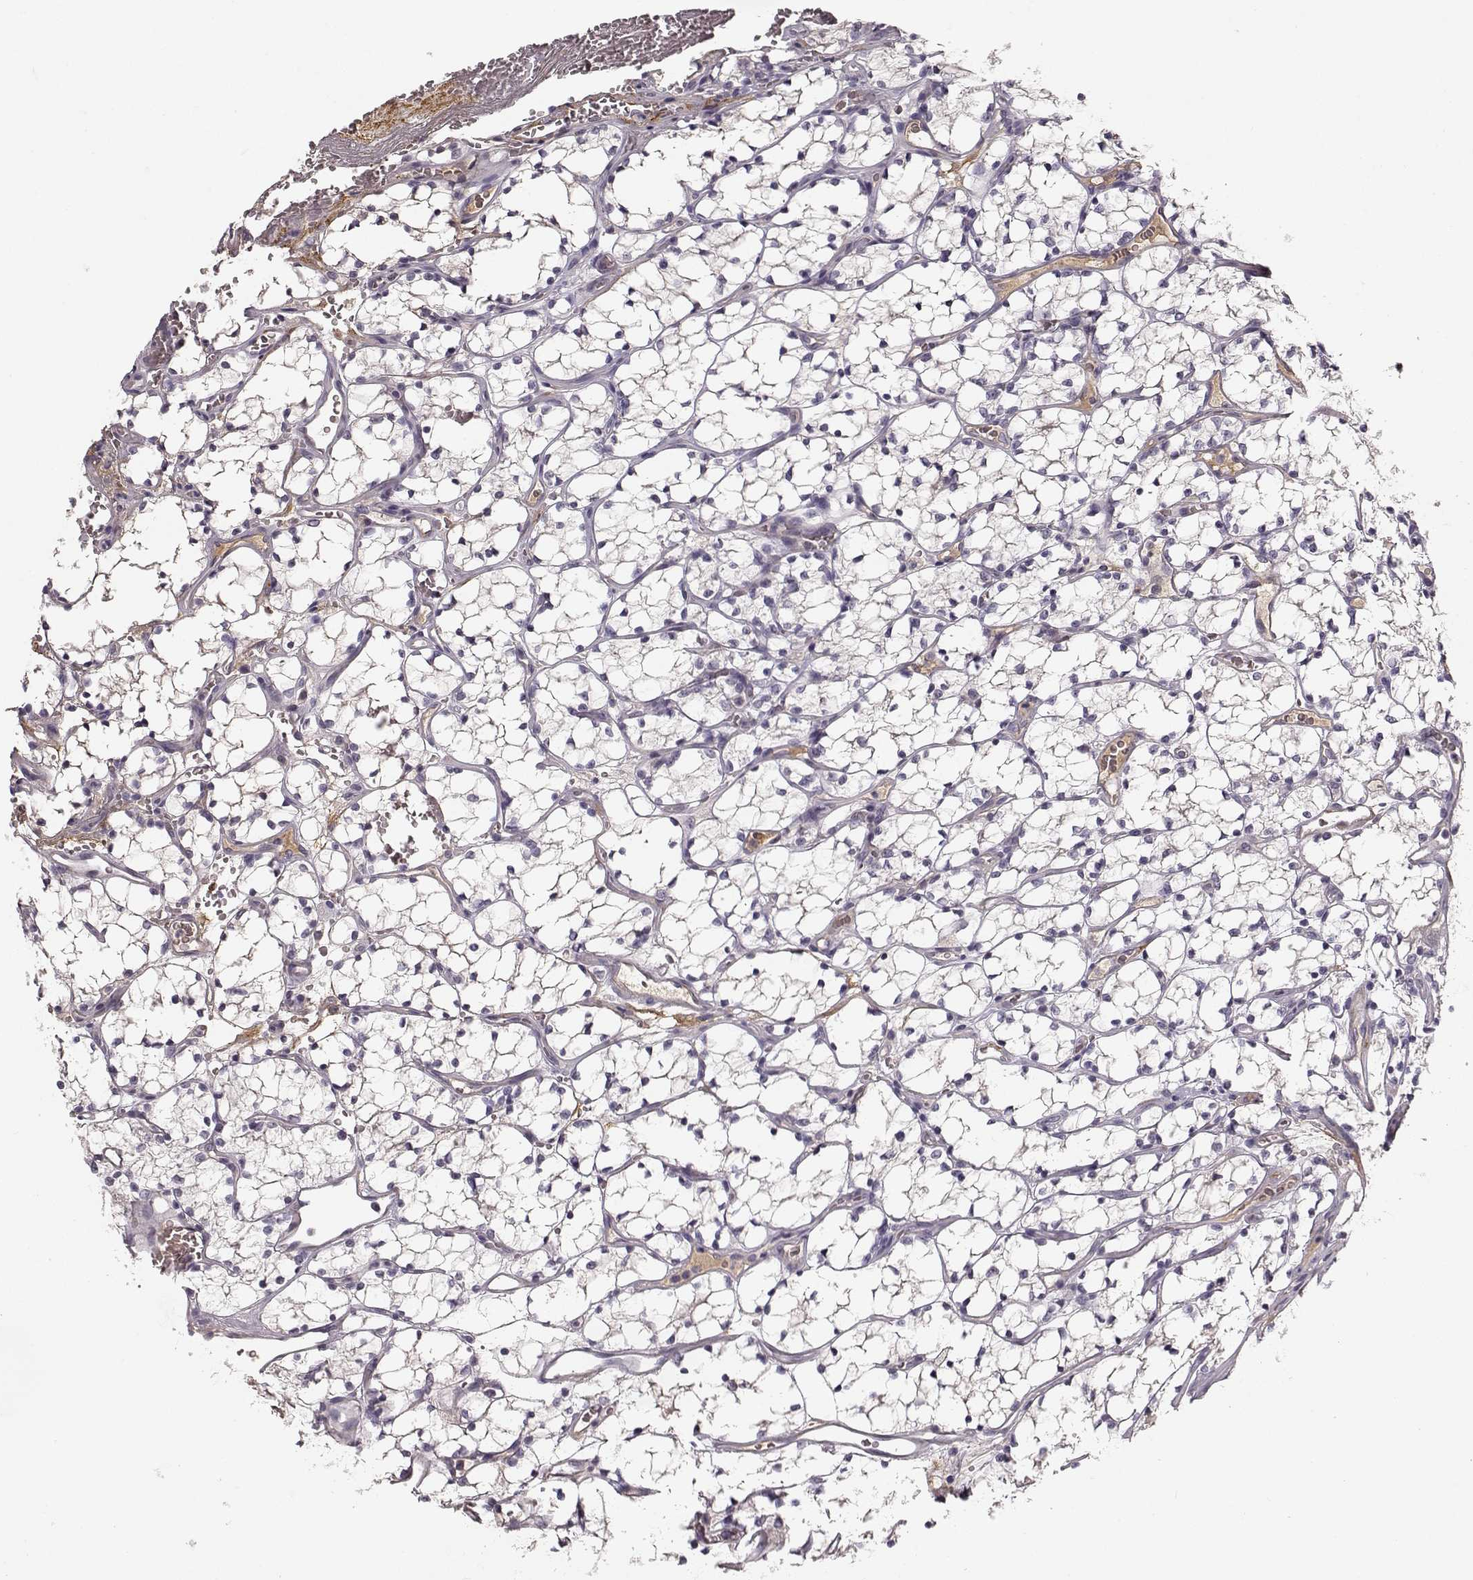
{"staining": {"intensity": "negative", "quantity": "none", "location": "none"}, "tissue": "renal cancer", "cell_type": "Tumor cells", "image_type": "cancer", "snomed": [{"axis": "morphology", "description": "Adenocarcinoma, NOS"}, {"axis": "topography", "description": "Kidney"}], "caption": "Immunohistochemistry (IHC) of human renal cancer (adenocarcinoma) shows no positivity in tumor cells.", "gene": "YJEFN3", "patient": {"sex": "female", "age": 69}}